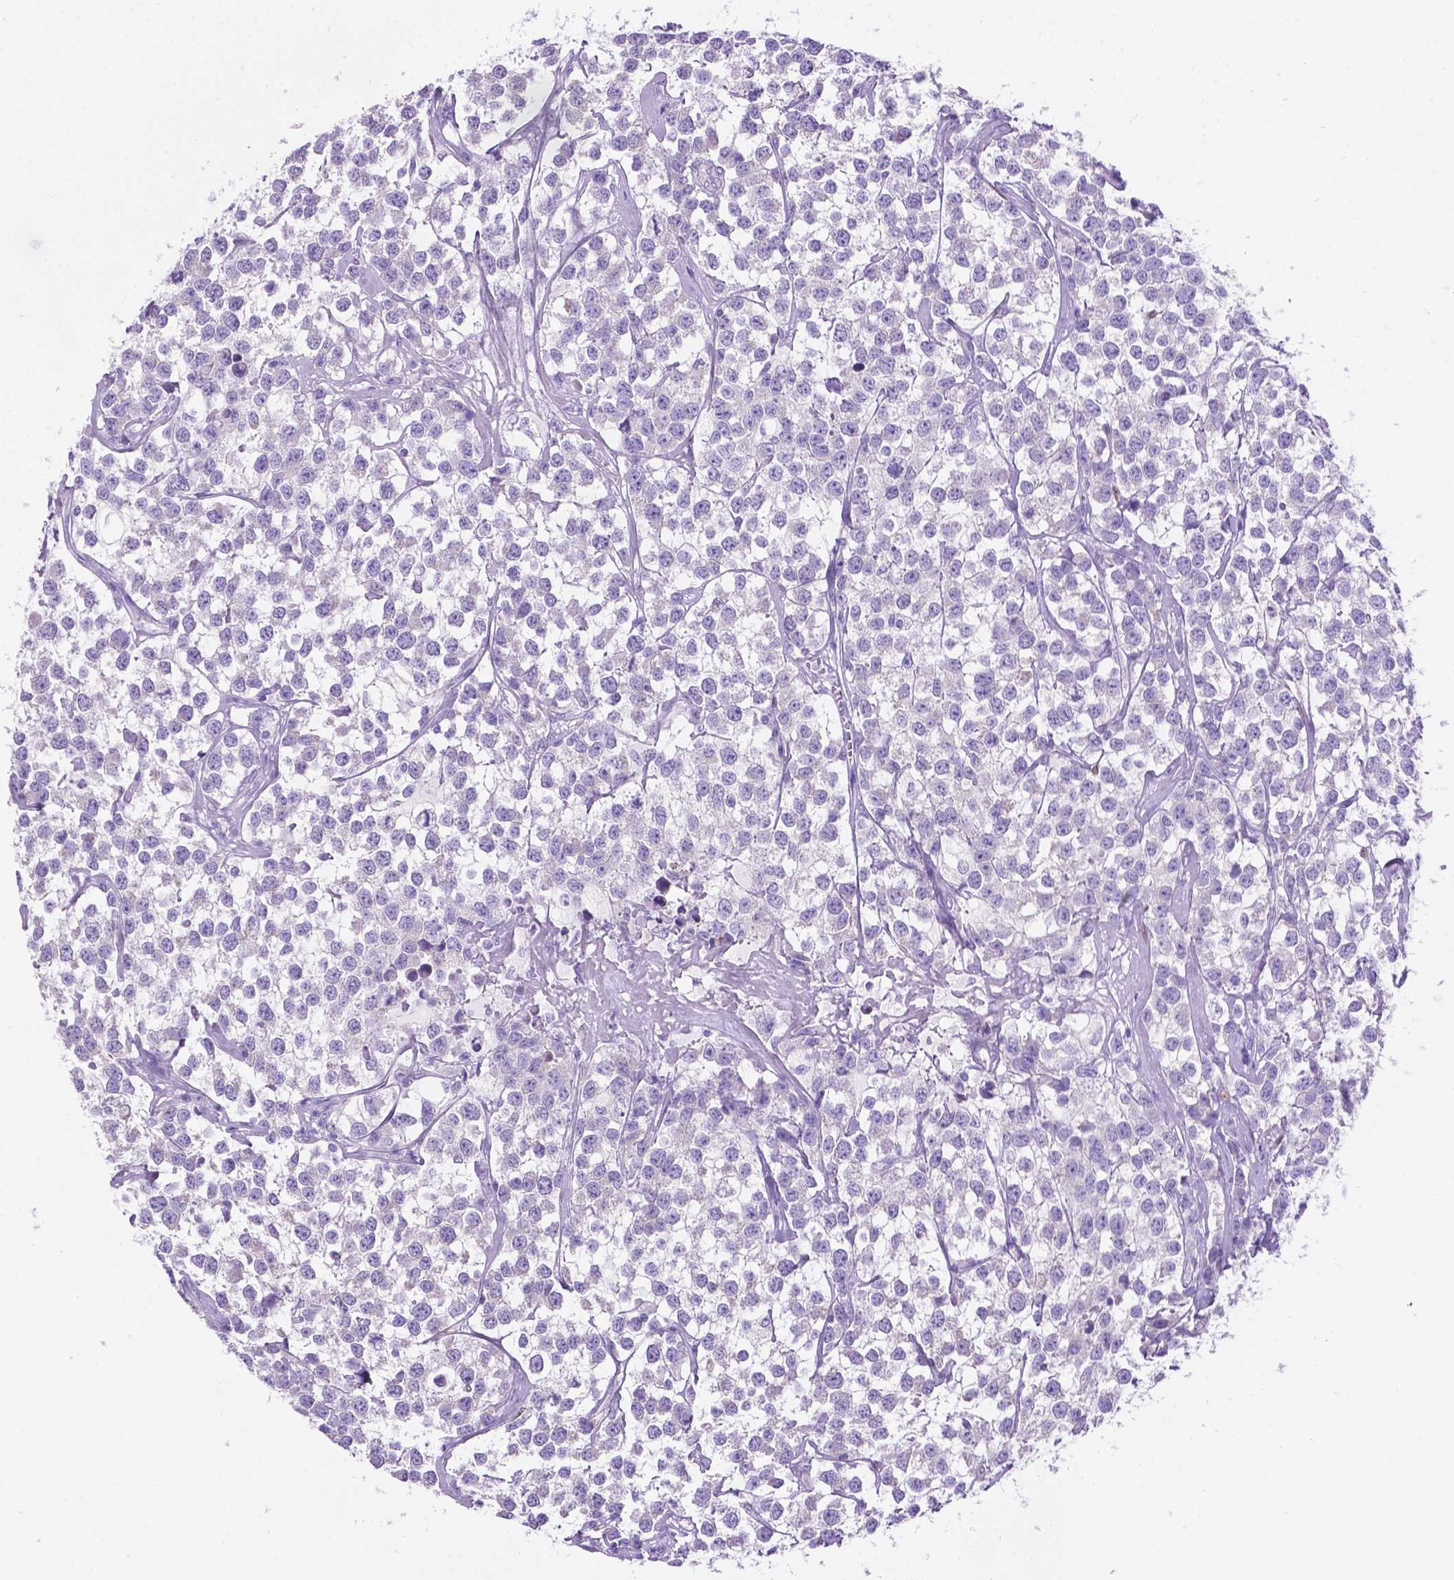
{"staining": {"intensity": "negative", "quantity": "none", "location": "none"}, "tissue": "testis cancer", "cell_type": "Tumor cells", "image_type": "cancer", "snomed": [{"axis": "morphology", "description": "Seminoma, NOS"}, {"axis": "topography", "description": "Testis"}], "caption": "The histopathology image reveals no staining of tumor cells in seminoma (testis).", "gene": "TMEM210", "patient": {"sex": "male", "age": 59}}